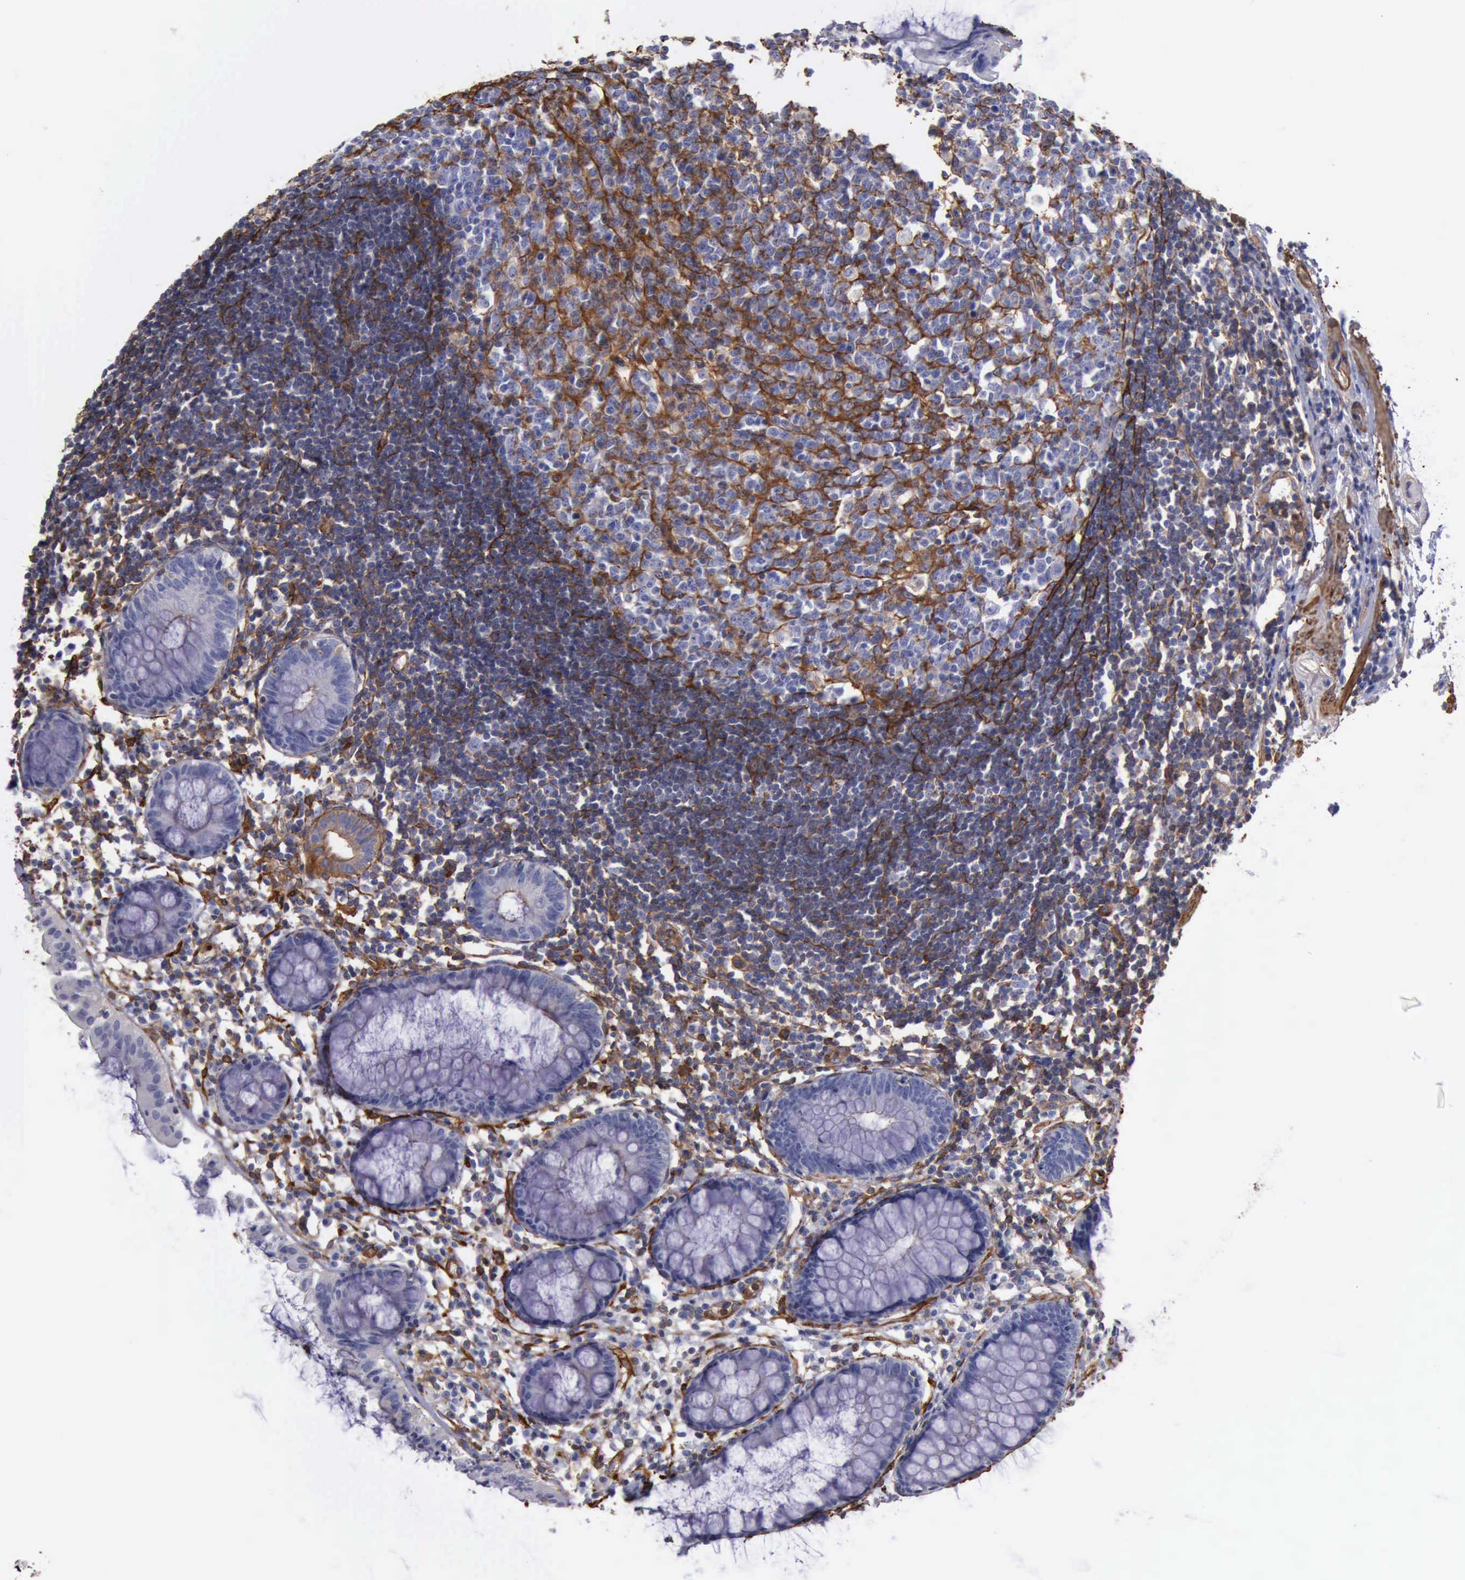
{"staining": {"intensity": "negative", "quantity": "none", "location": "none"}, "tissue": "rectum", "cell_type": "Glandular cells", "image_type": "normal", "snomed": [{"axis": "morphology", "description": "Normal tissue, NOS"}, {"axis": "topography", "description": "Rectum"}], "caption": "IHC histopathology image of normal rectum: human rectum stained with DAB (3,3'-diaminobenzidine) demonstrates no significant protein staining in glandular cells.", "gene": "FLNA", "patient": {"sex": "female", "age": 66}}